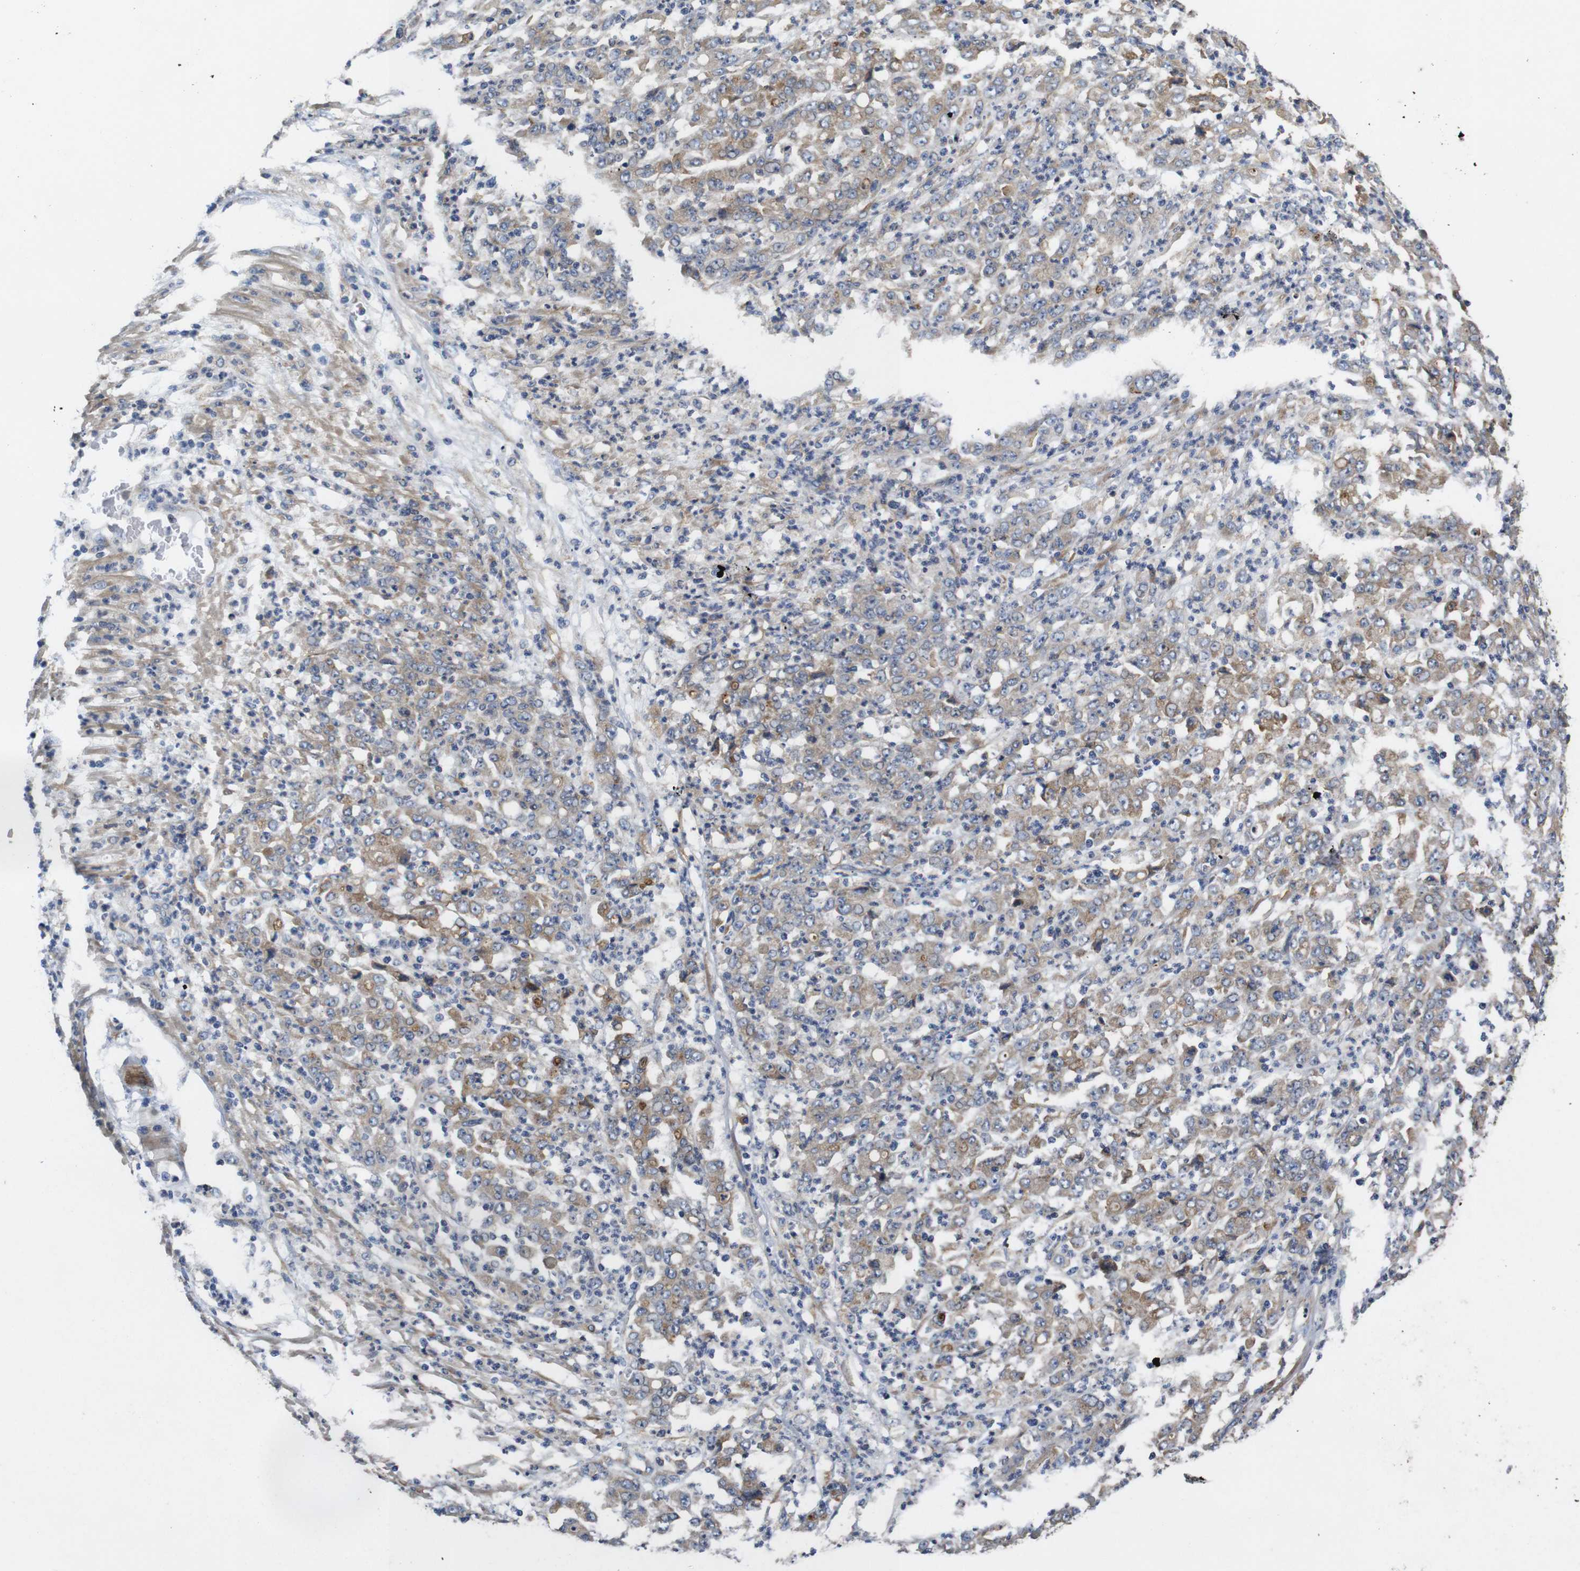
{"staining": {"intensity": "weak", "quantity": ">75%", "location": "cytoplasmic/membranous"}, "tissue": "stomach cancer", "cell_type": "Tumor cells", "image_type": "cancer", "snomed": [{"axis": "morphology", "description": "Adenocarcinoma, NOS"}, {"axis": "topography", "description": "Stomach, lower"}], "caption": "Immunohistochemical staining of stomach cancer (adenocarcinoma) displays weak cytoplasmic/membranous protein expression in approximately >75% of tumor cells.", "gene": "MARCHF7", "patient": {"sex": "female", "age": 71}}